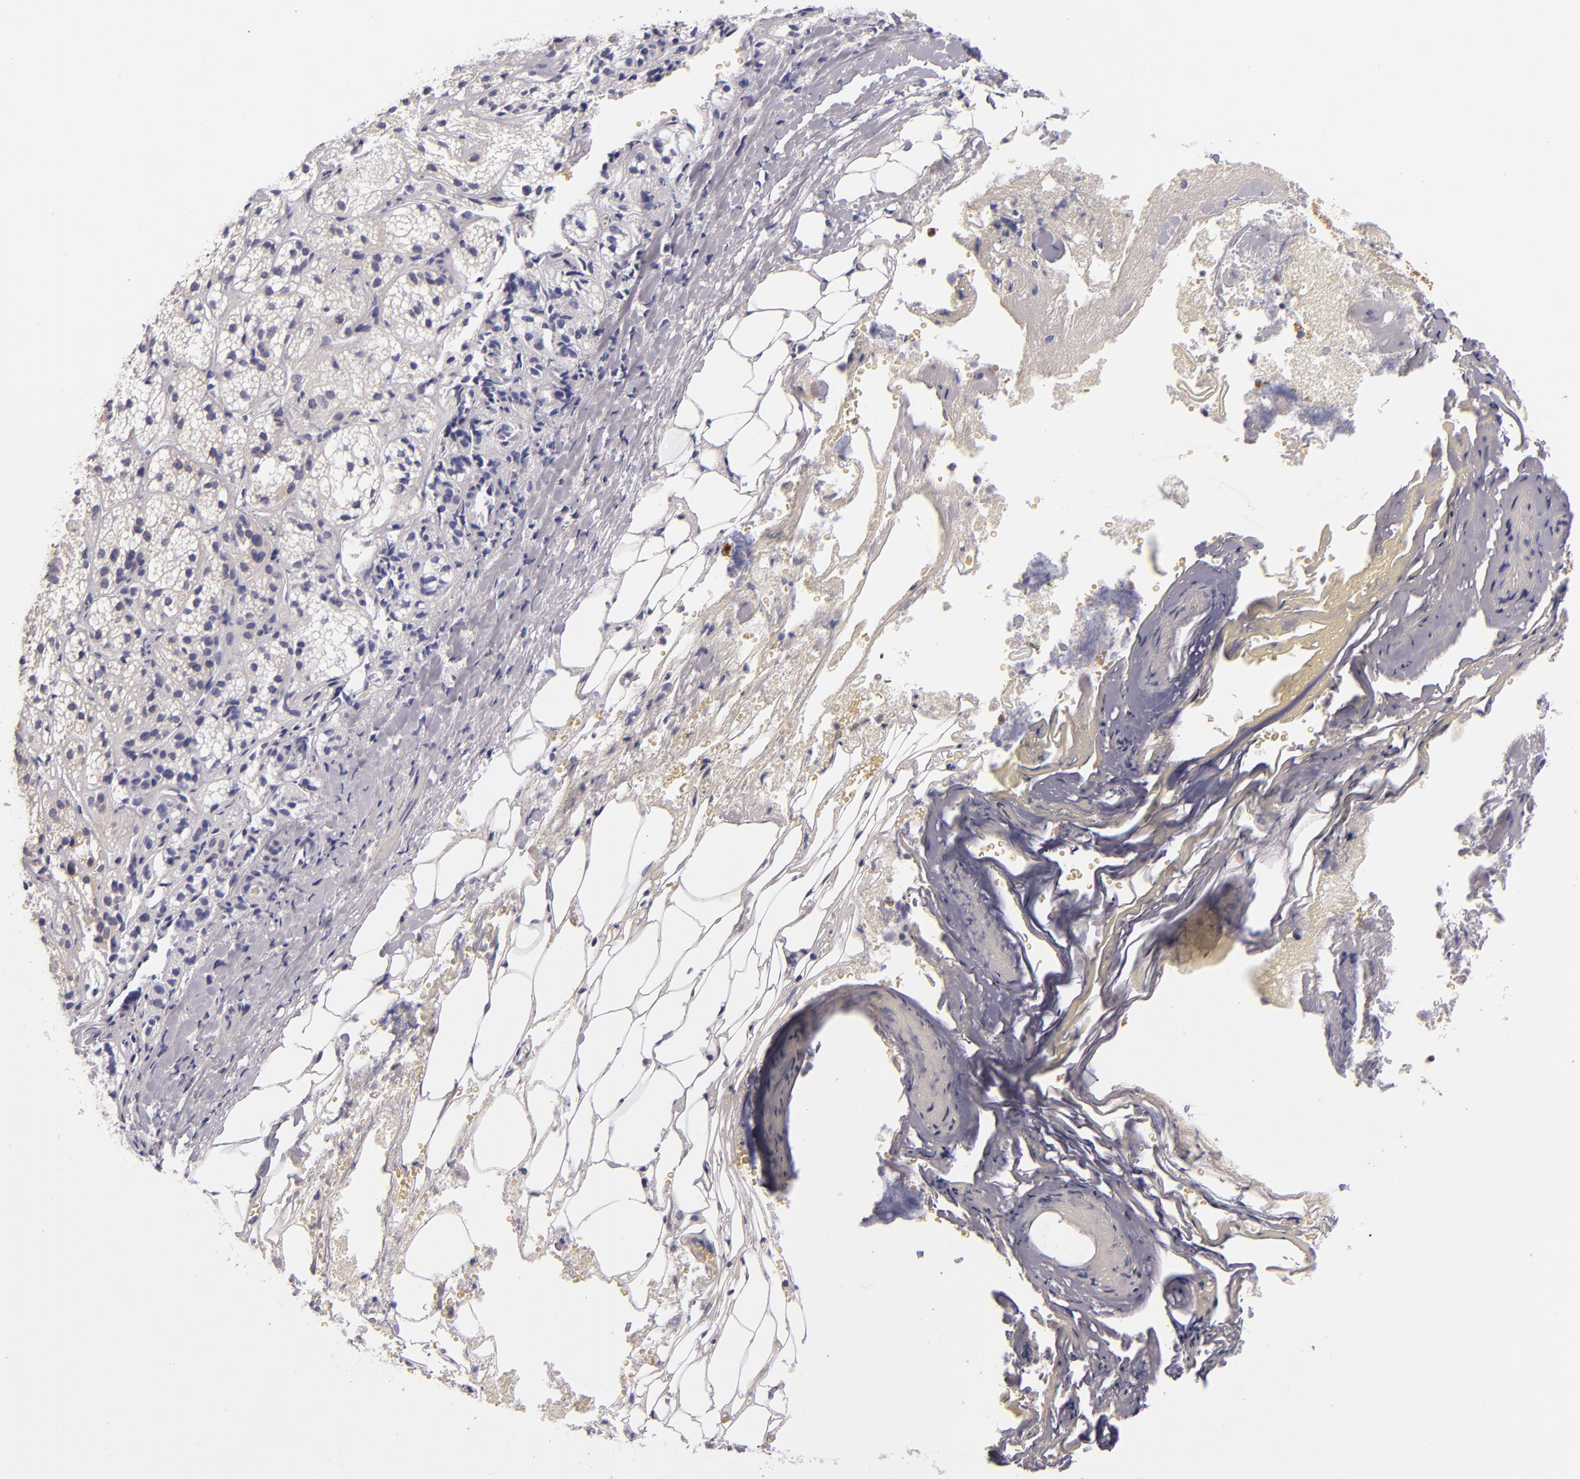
{"staining": {"intensity": "negative", "quantity": "none", "location": "none"}, "tissue": "adrenal gland", "cell_type": "Glandular cells", "image_type": "normal", "snomed": [{"axis": "morphology", "description": "Normal tissue, NOS"}, {"axis": "topography", "description": "Adrenal gland"}], "caption": "This is a image of IHC staining of benign adrenal gland, which shows no positivity in glandular cells.", "gene": "CDH3", "patient": {"sex": "female", "age": 71}}